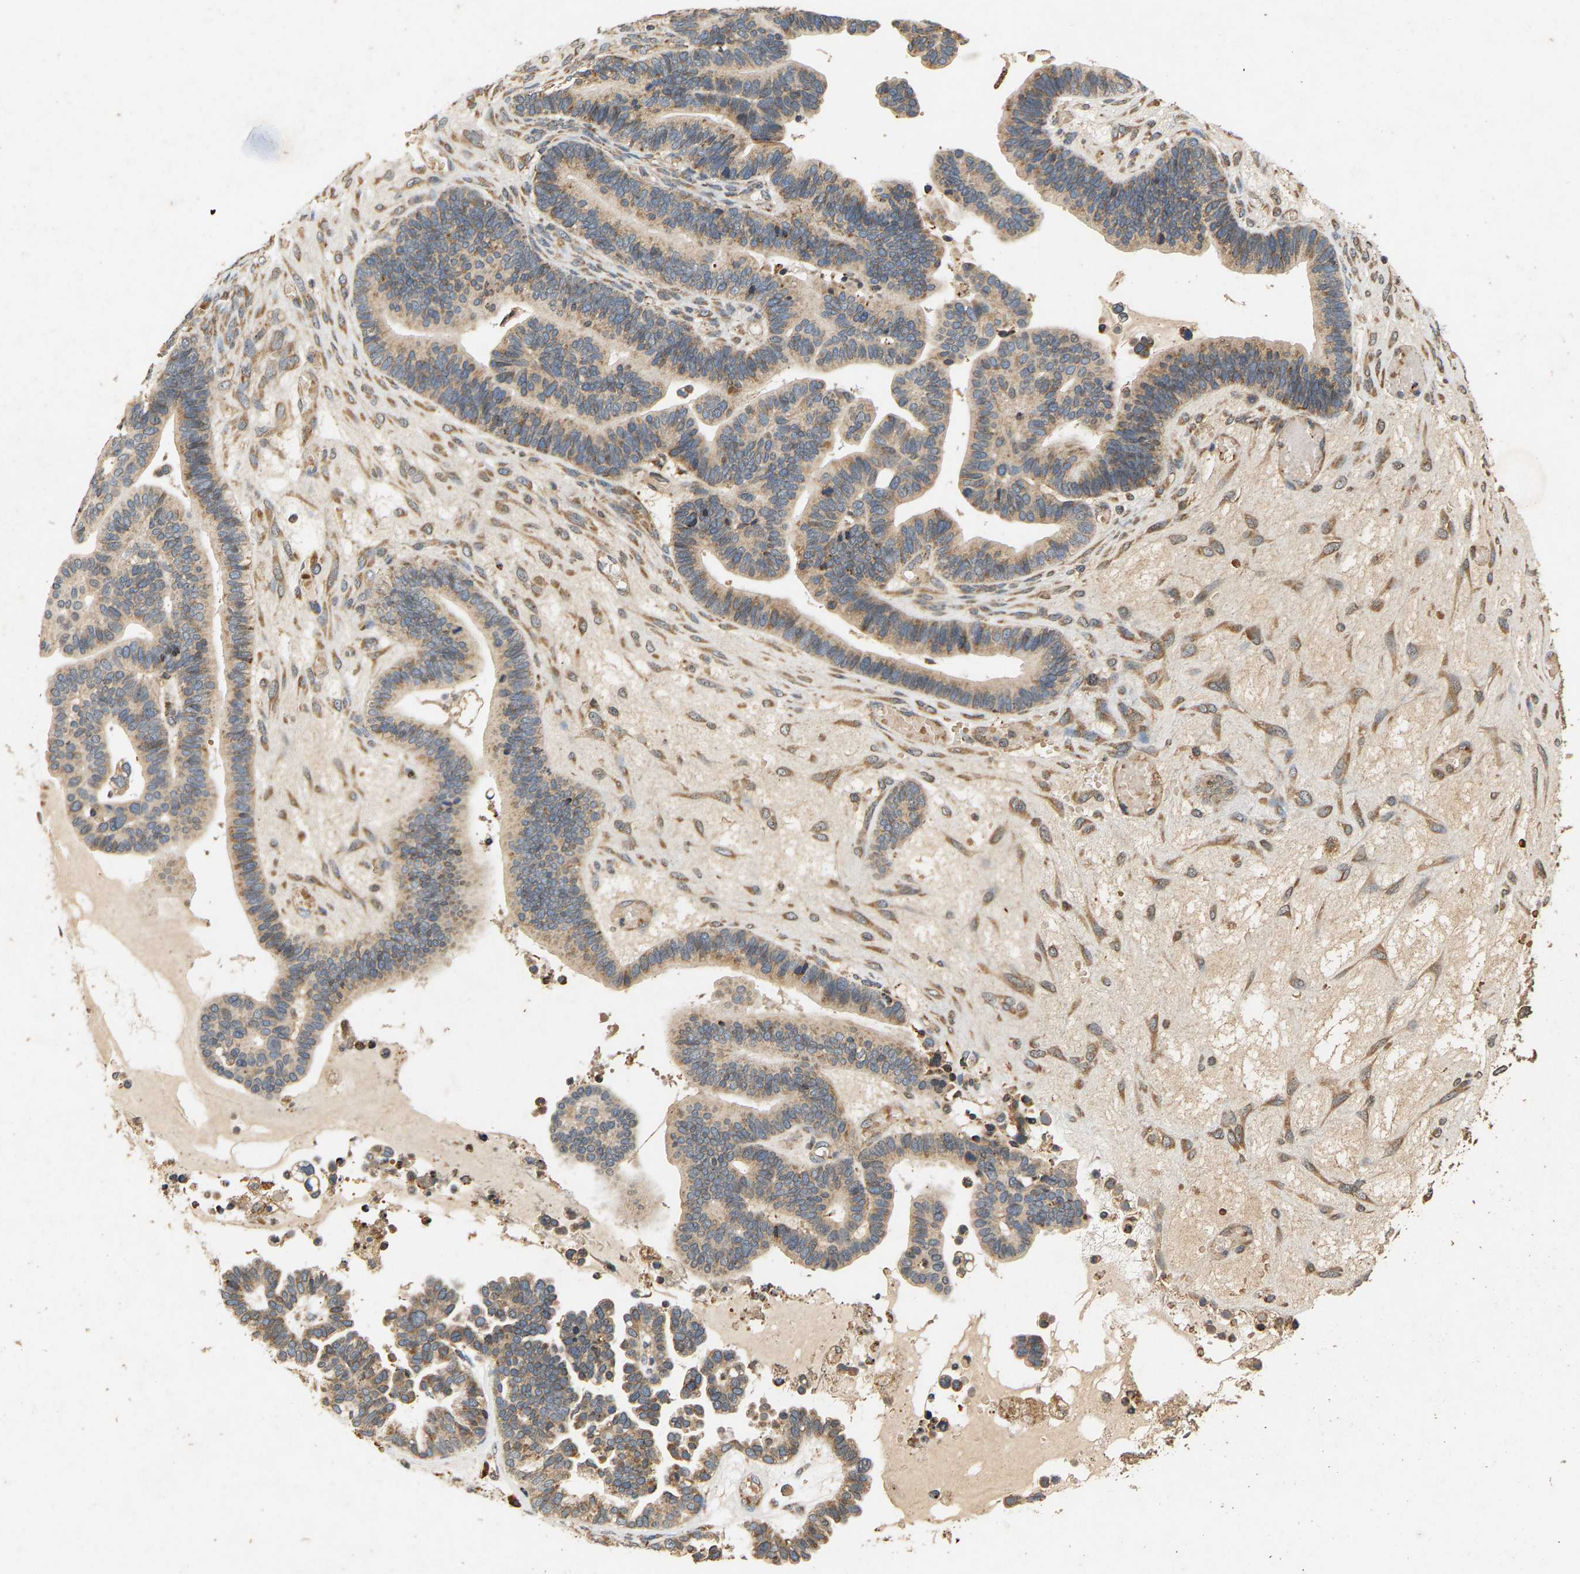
{"staining": {"intensity": "moderate", "quantity": ">75%", "location": "cytoplasmic/membranous"}, "tissue": "ovarian cancer", "cell_type": "Tumor cells", "image_type": "cancer", "snomed": [{"axis": "morphology", "description": "Cystadenocarcinoma, serous, NOS"}, {"axis": "topography", "description": "Ovary"}], "caption": "There is medium levels of moderate cytoplasmic/membranous staining in tumor cells of ovarian cancer (serous cystadenocarcinoma), as demonstrated by immunohistochemical staining (brown color).", "gene": "CIDEC", "patient": {"sex": "female", "age": 56}}